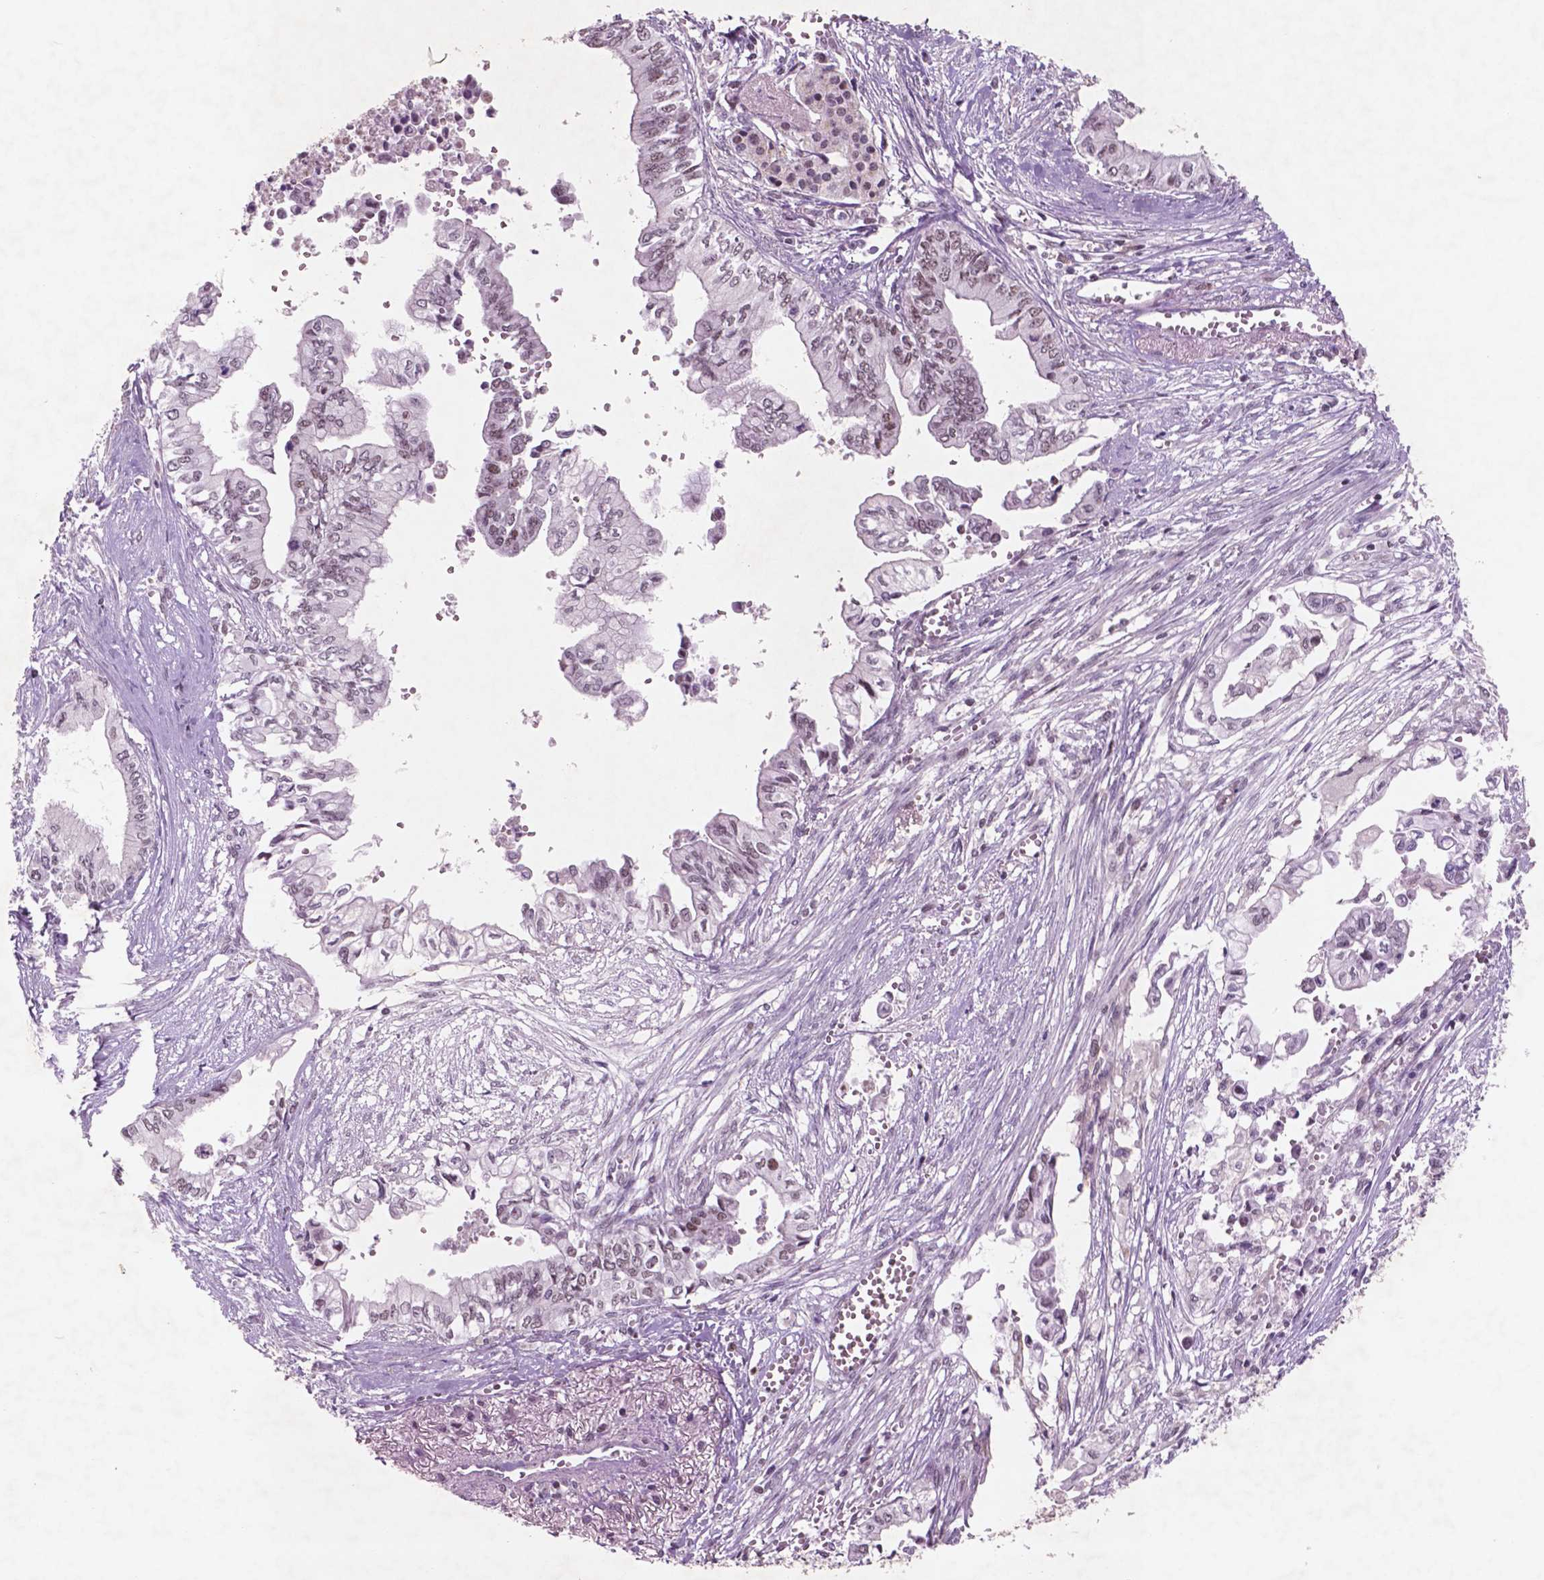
{"staining": {"intensity": "weak", "quantity": "25%-75%", "location": "nuclear"}, "tissue": "pancreatic cancer", "cell_type": "Tumor cells", "image_type": "cancer", "snomed": [{"axis": "morphology", "description": "Adenocarcinoma, NOS"}, {"axis": "topography", "description": "Pancreas"}], "caption": "This photomicrograph shows pancreatic cancer stained with immunohistochemistry (IHC) to label a protein in brown. The nuclear of tumor cells show weak positivity for the protein. Nuclei are counter-stained blue.", "gene": "CTR9", "patient": {"sex": "female", "age": 61}}